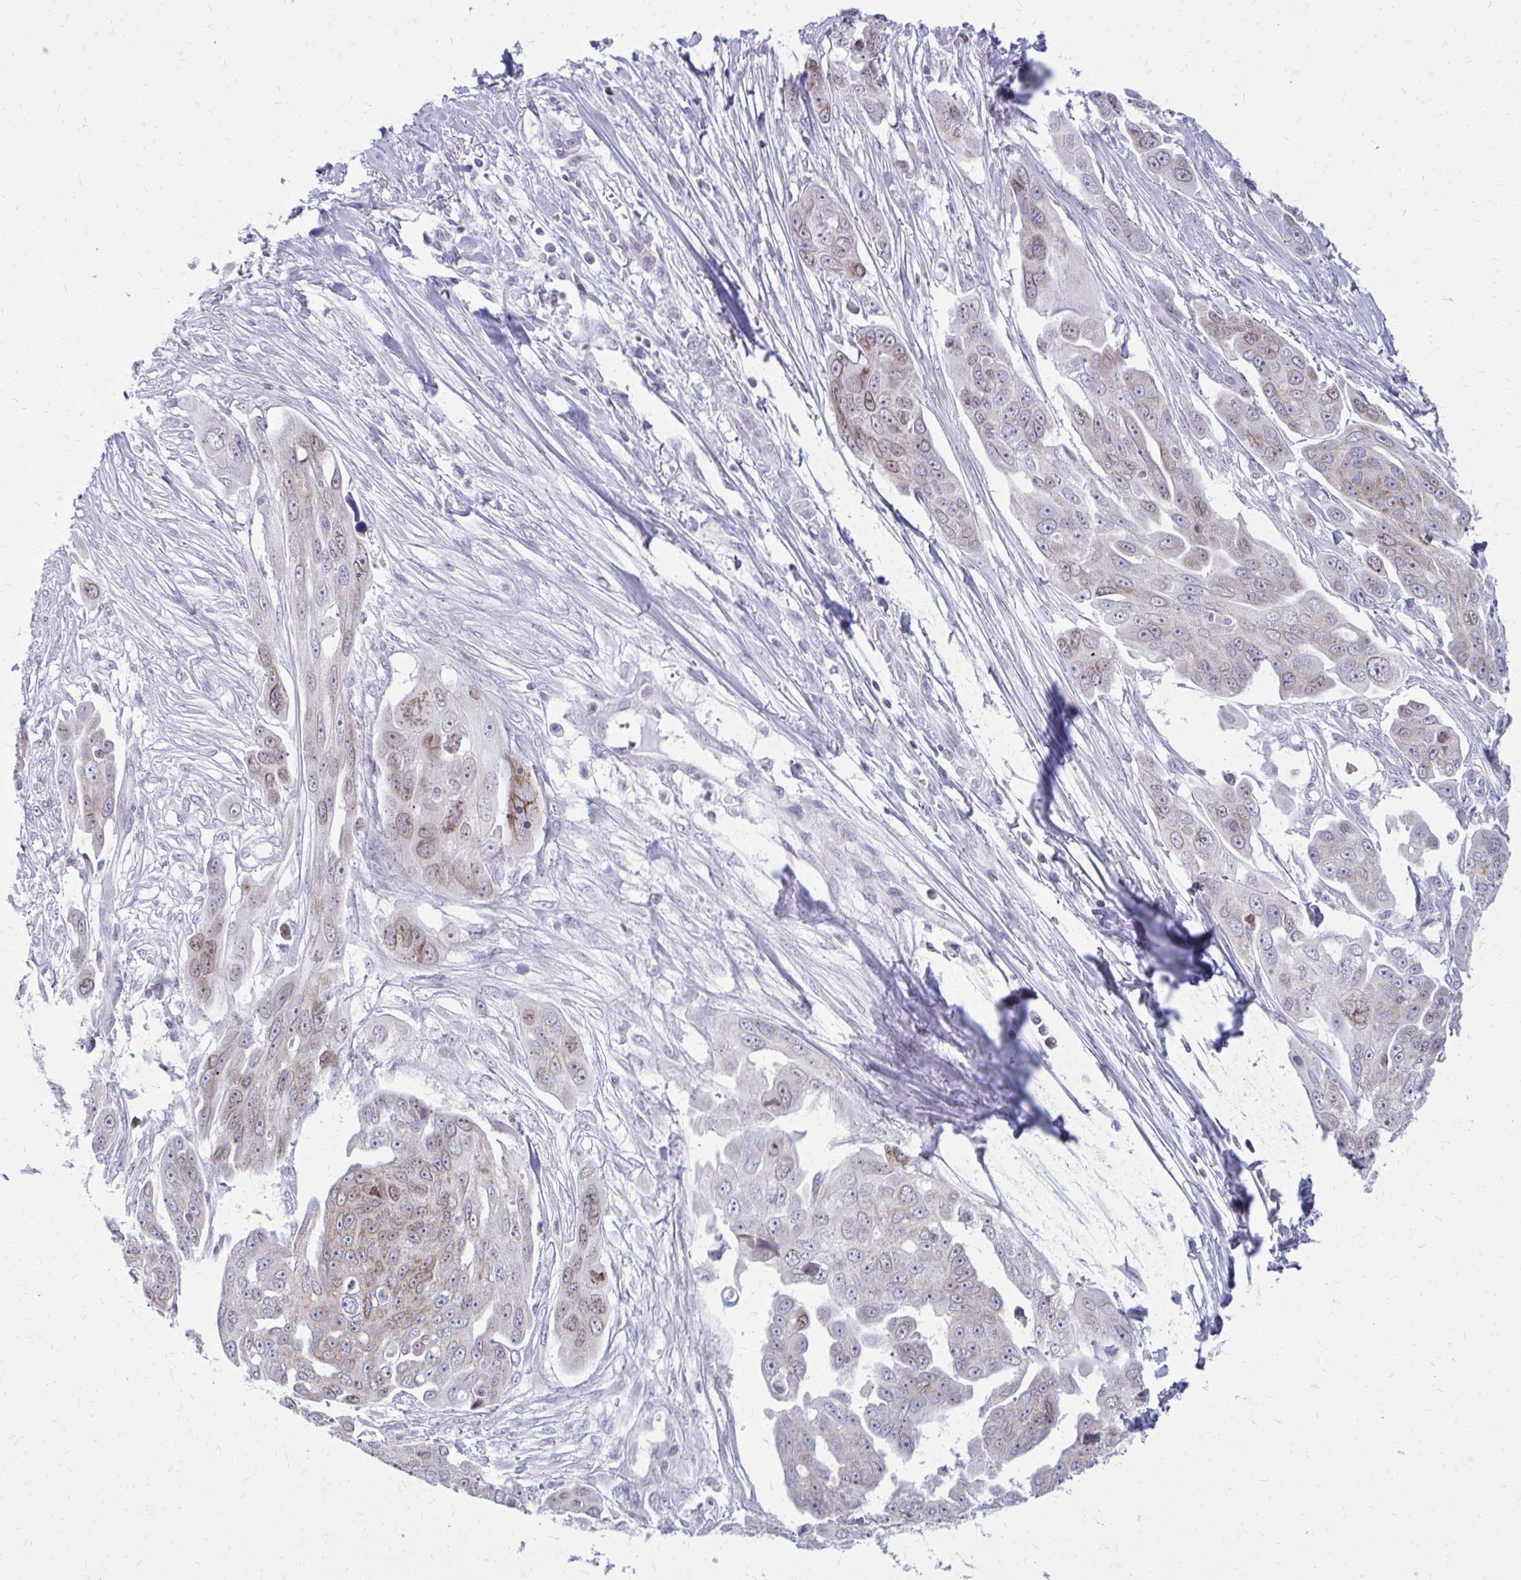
{"staining": {"intensity": "weak", "quantity": "<25%", "location": "cytoplasmic/membranous,nuclear"}, "tissue": "ovarian cancer", "cell_type": "Tumor cells", "image_type": "cancer", "snomed": [{"axis": "morphology", "description": "Carcinoma, endometroid"}, {"axis": "topography", "description": "Ovary"}], "caption": "A high-resolution photomicrograph shows IHC staining of ovarian cancer, which demonstrates no significant expression in tumor cells.", "gene": "RPS6KA2", "patient": {"sex": "female", "age": 70}}